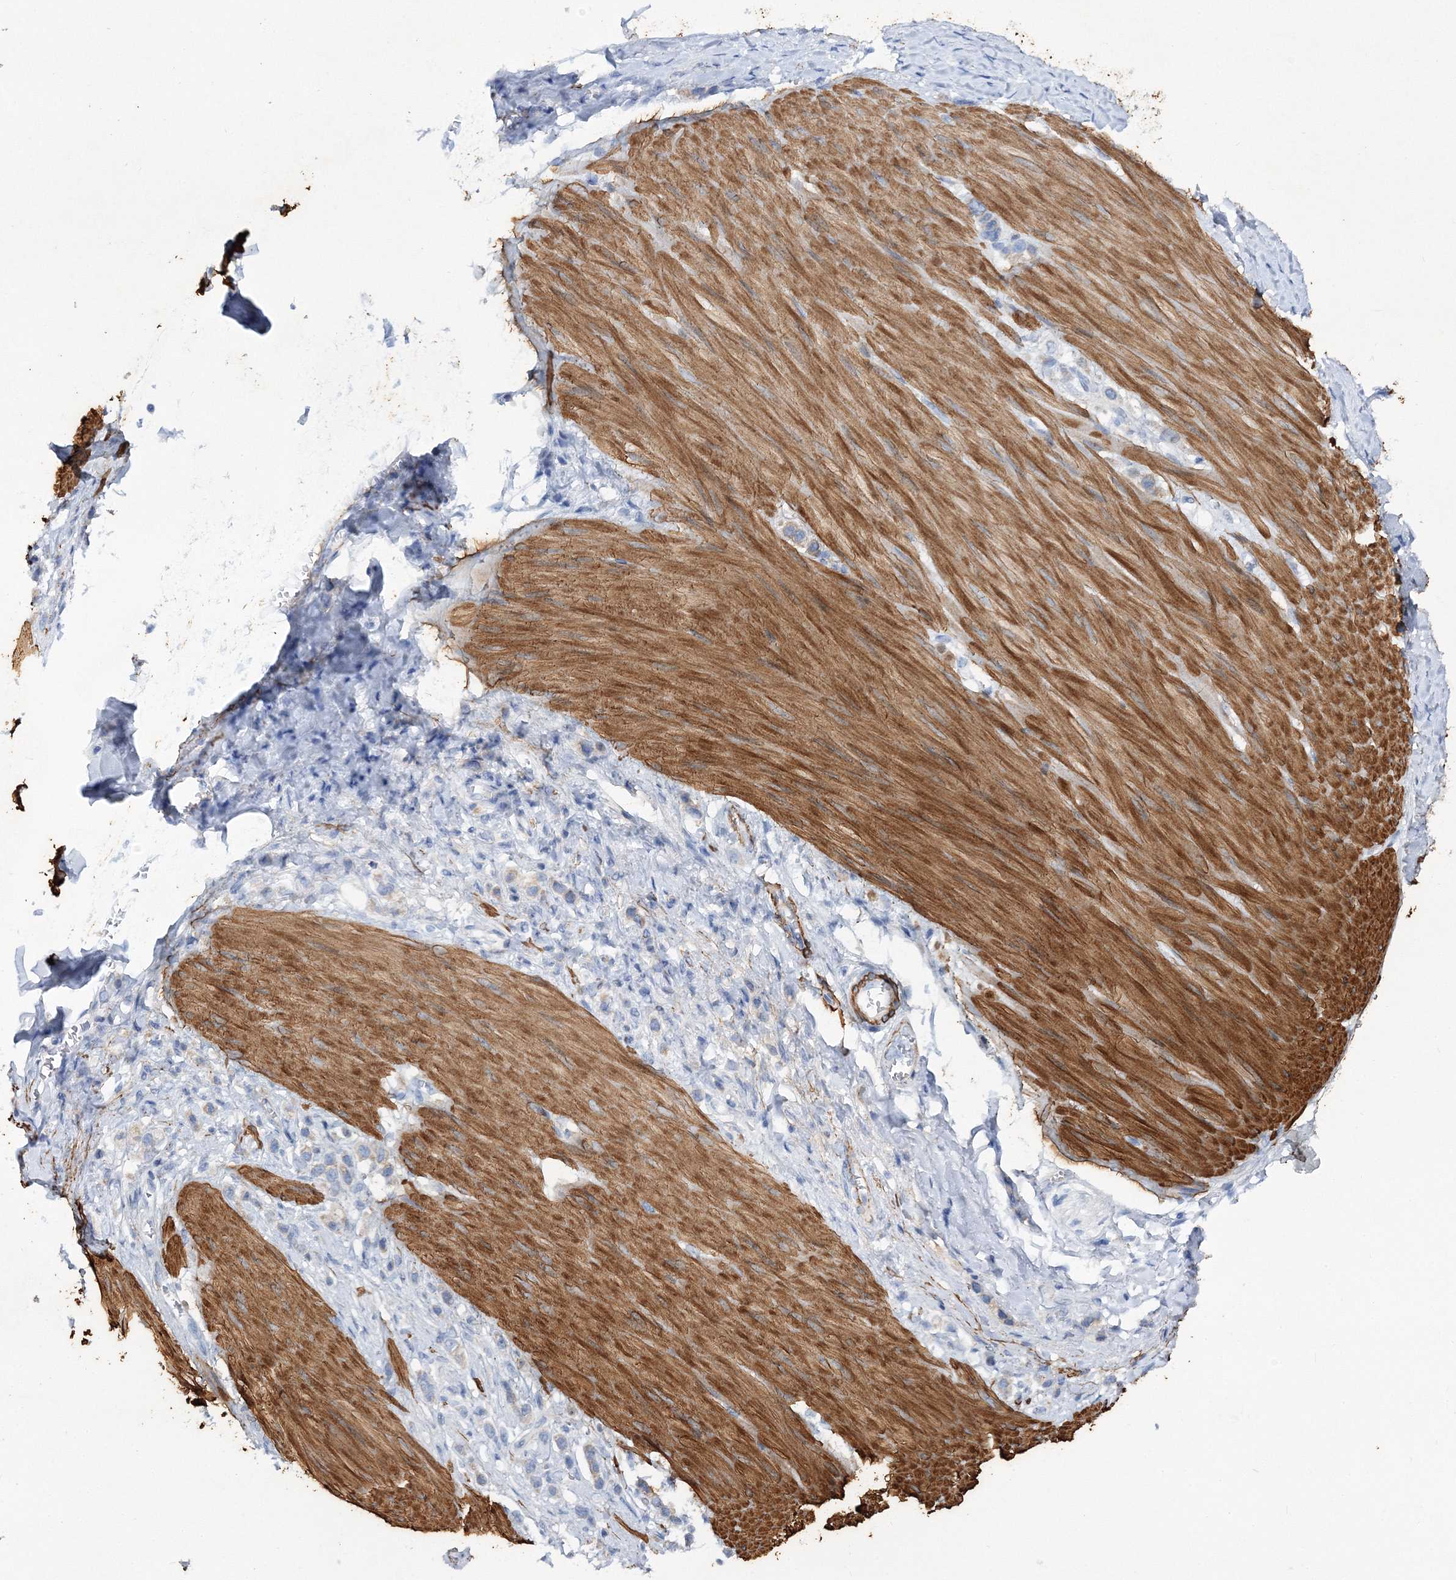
{"staining": {"intensity": "negative", "quantity": "none", "location": "none"}, "tissue": "stomach cancer", "cell_type": "Tumor cells", "image_type": "cancer", "snomed": [{"axis": "morphology", "description": "Adenocarcinoma, NOS"}, {"axis": "topography", "description": "Stomach"}], "caption": "IHC of human stomach adenocarcinoma reveals no positivity in tumor cells.", "gene": "RTN2", "patient": {"sex": "female", "age": 65}}